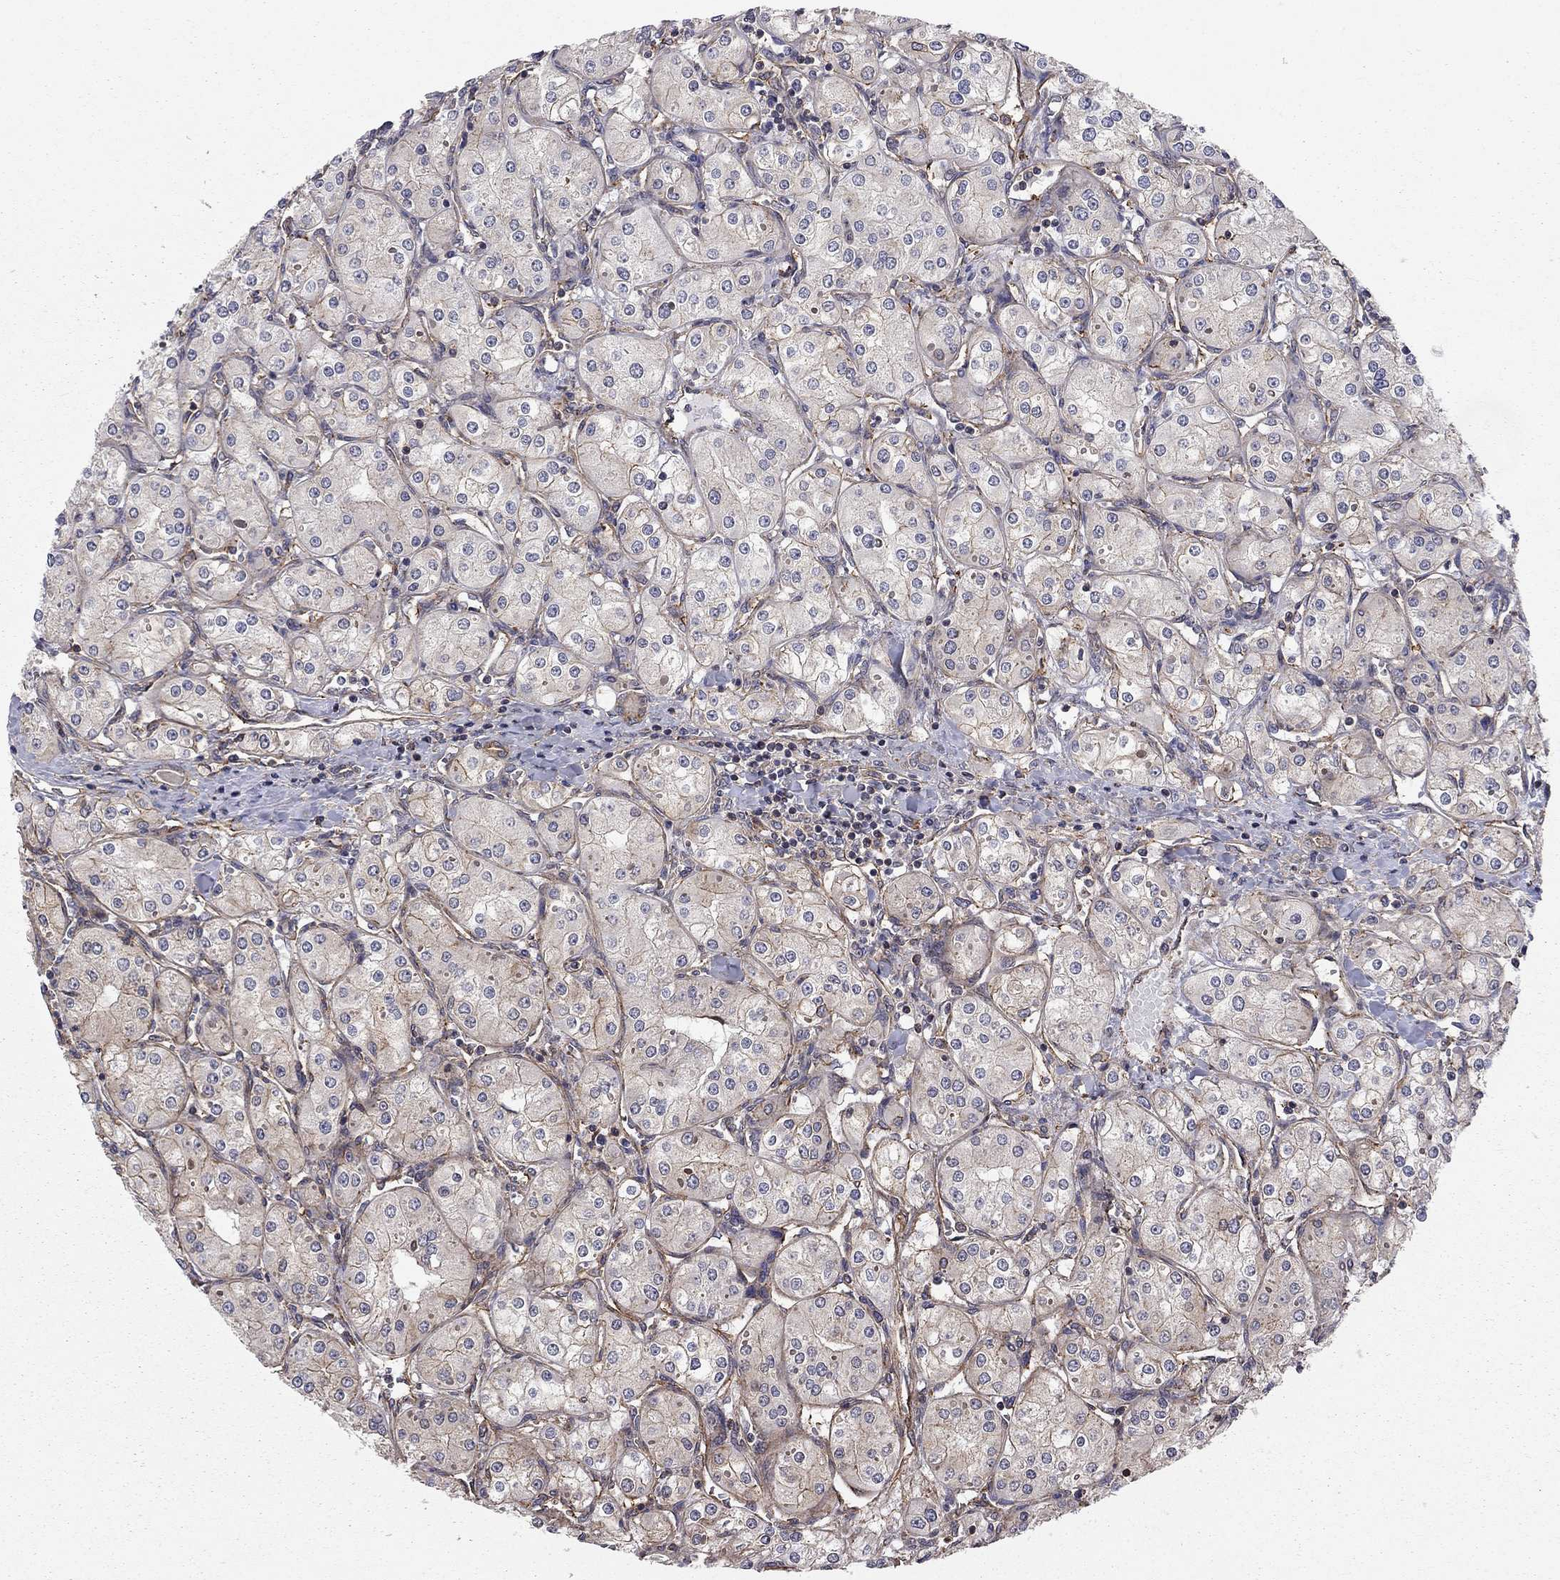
{"staining": {"intensity": "moderate", "quantity": "<25%", "location": "cytoplasmic/membranous"}, "tissue": "renal cancer", "cell_type": "Tumor cells", "image_type": "cancer", "snomed": [{"axis": "morphology", "description": "Adenocarcinoma, NOS"}, {"axis": "topography", "description": "Kidney"}], "caption": "The micrograph displays staining of adenocarcinoma (renal), revealing moderate cytoplasmic/membranous protein staining (brown color) within tumor cells.", "gene": "RASEF", "patient": {"sex": "male", "age": 77}}